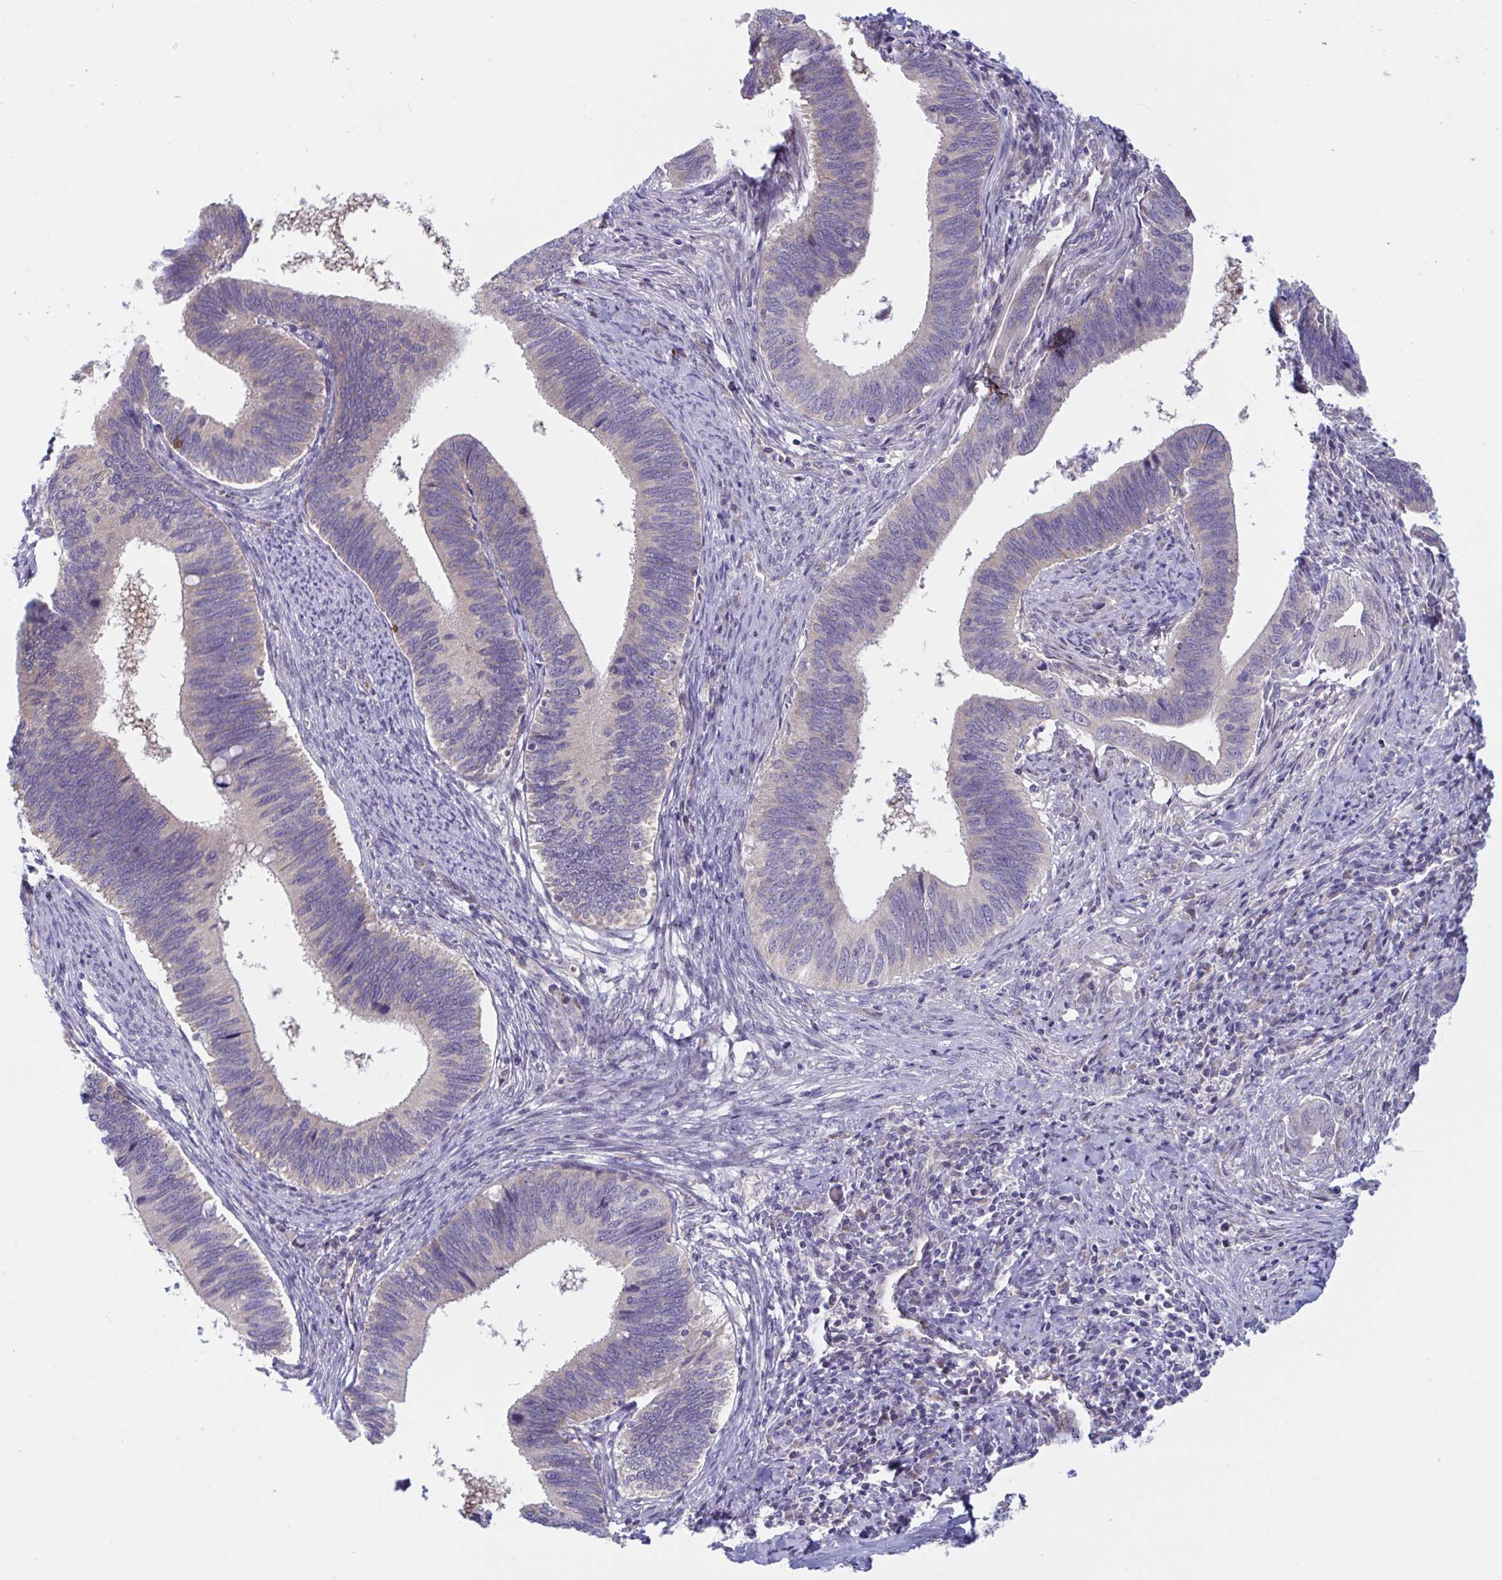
{"staining": {"intensity": "negative", "quantity": "none", "location": "none"}, "tissue": "cervical cancer", "cell_type": "Tumor cells", "image_type": "cancer", "snomed": [{"axis": "morphology", "description": "Adenocarcinoma, NOS"}, {"axis": "topography", "description": "Cervix"}], "caption": "A histopathology image of cervical cancer (adenocarcinoma) stained for a protein exhibits no brown staining in tumor cells. (Stains: DAB (3,3'-diaminobenzidine) immunohistochemistry (IHC) with hematoxylin counter stain, Microscopy: brightfield microscopy at high magnification).", "gene": "IL37", "patient": {"sex": "female", "age": 42}}